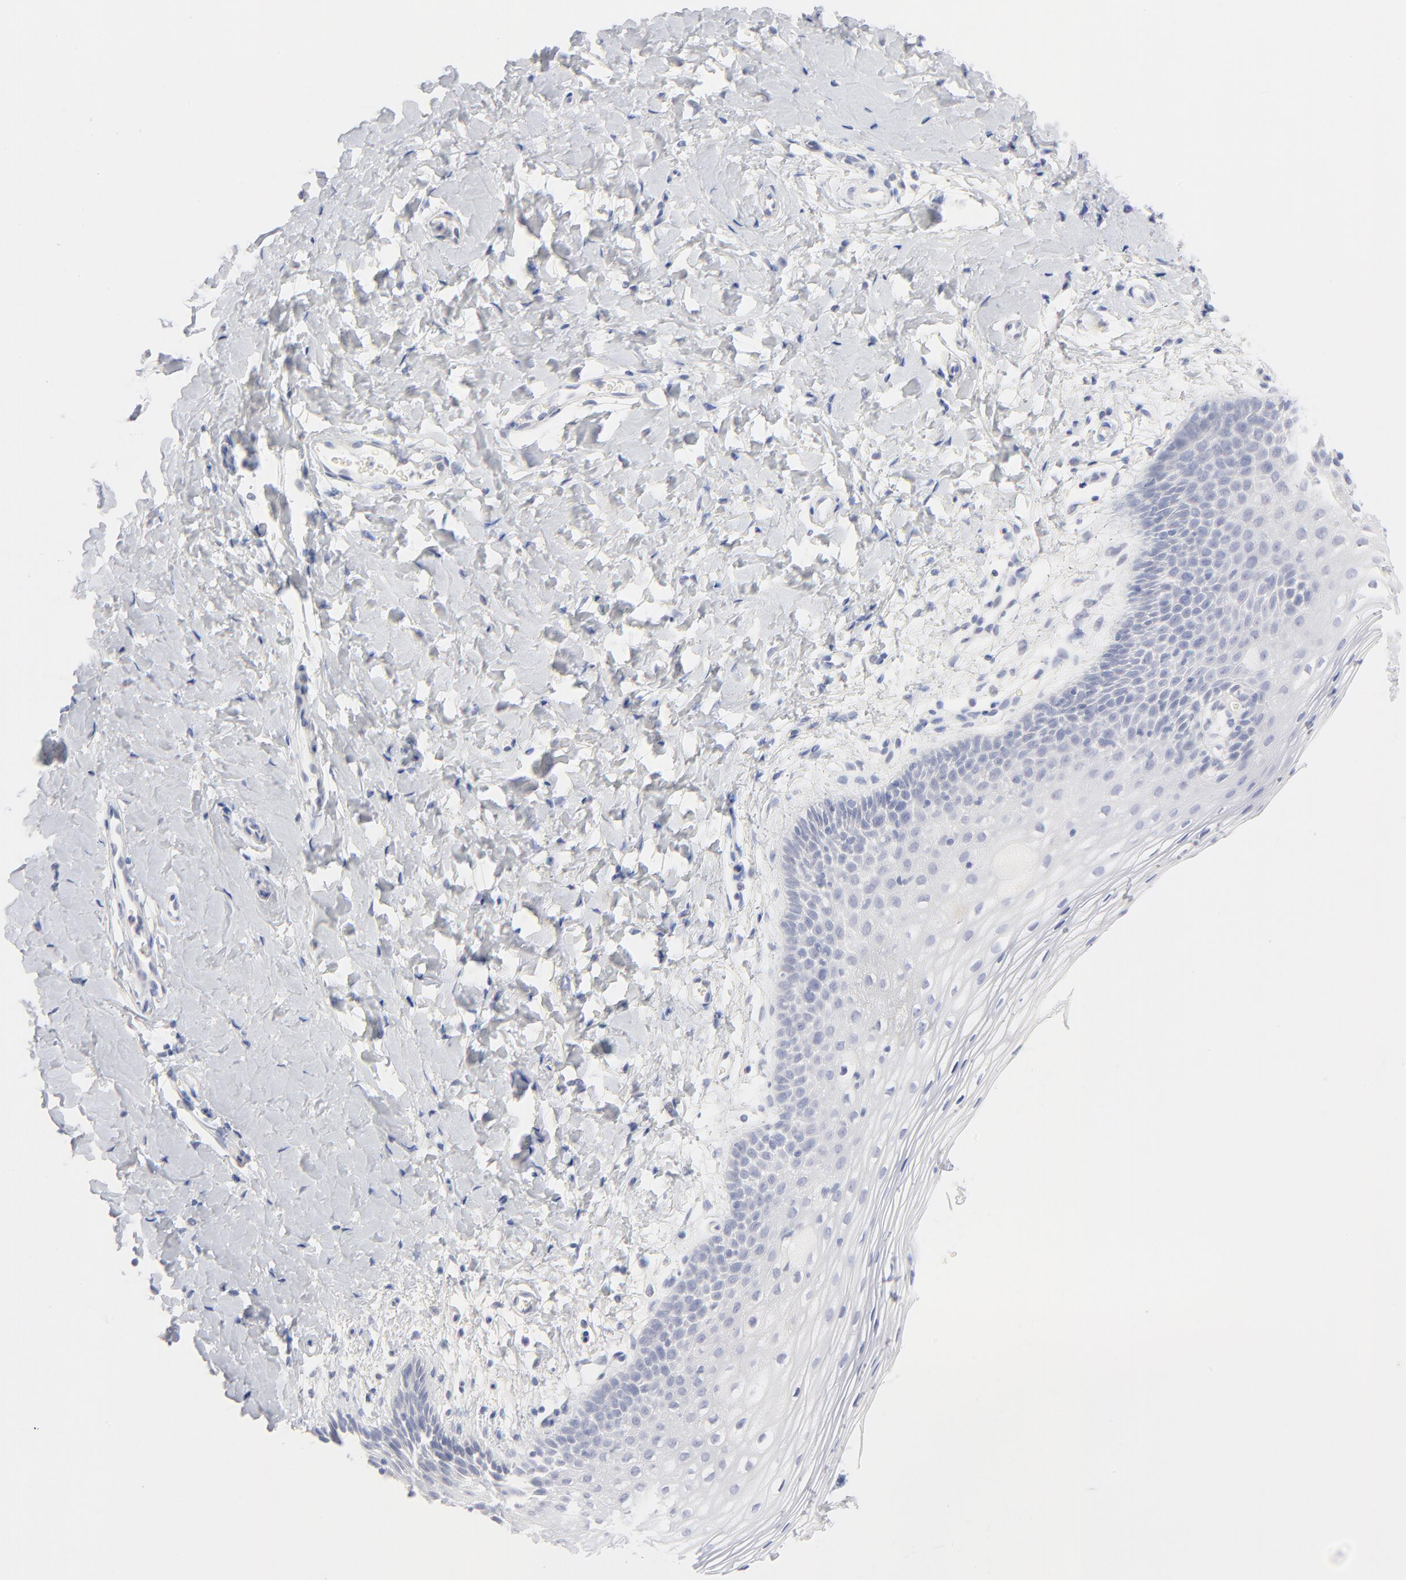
{"staining": {"intensity": "negative", "quantity": "none", "location": "none"}, "tissue": "vagina", "cell_type": "Squamous epithelial cells", "image_type": "normal", "snomed": [{"axis": "morphology", "description": "Normal tissue, NOS"}, {"axis": "topography", "description": "Vagina"}], "caption": "Histopathology image shows no significant protein staining in squamous epithelial cells of benign vagina.", "gene": "ONECUT1", "patient": {"sex": "female", "age": 55}}